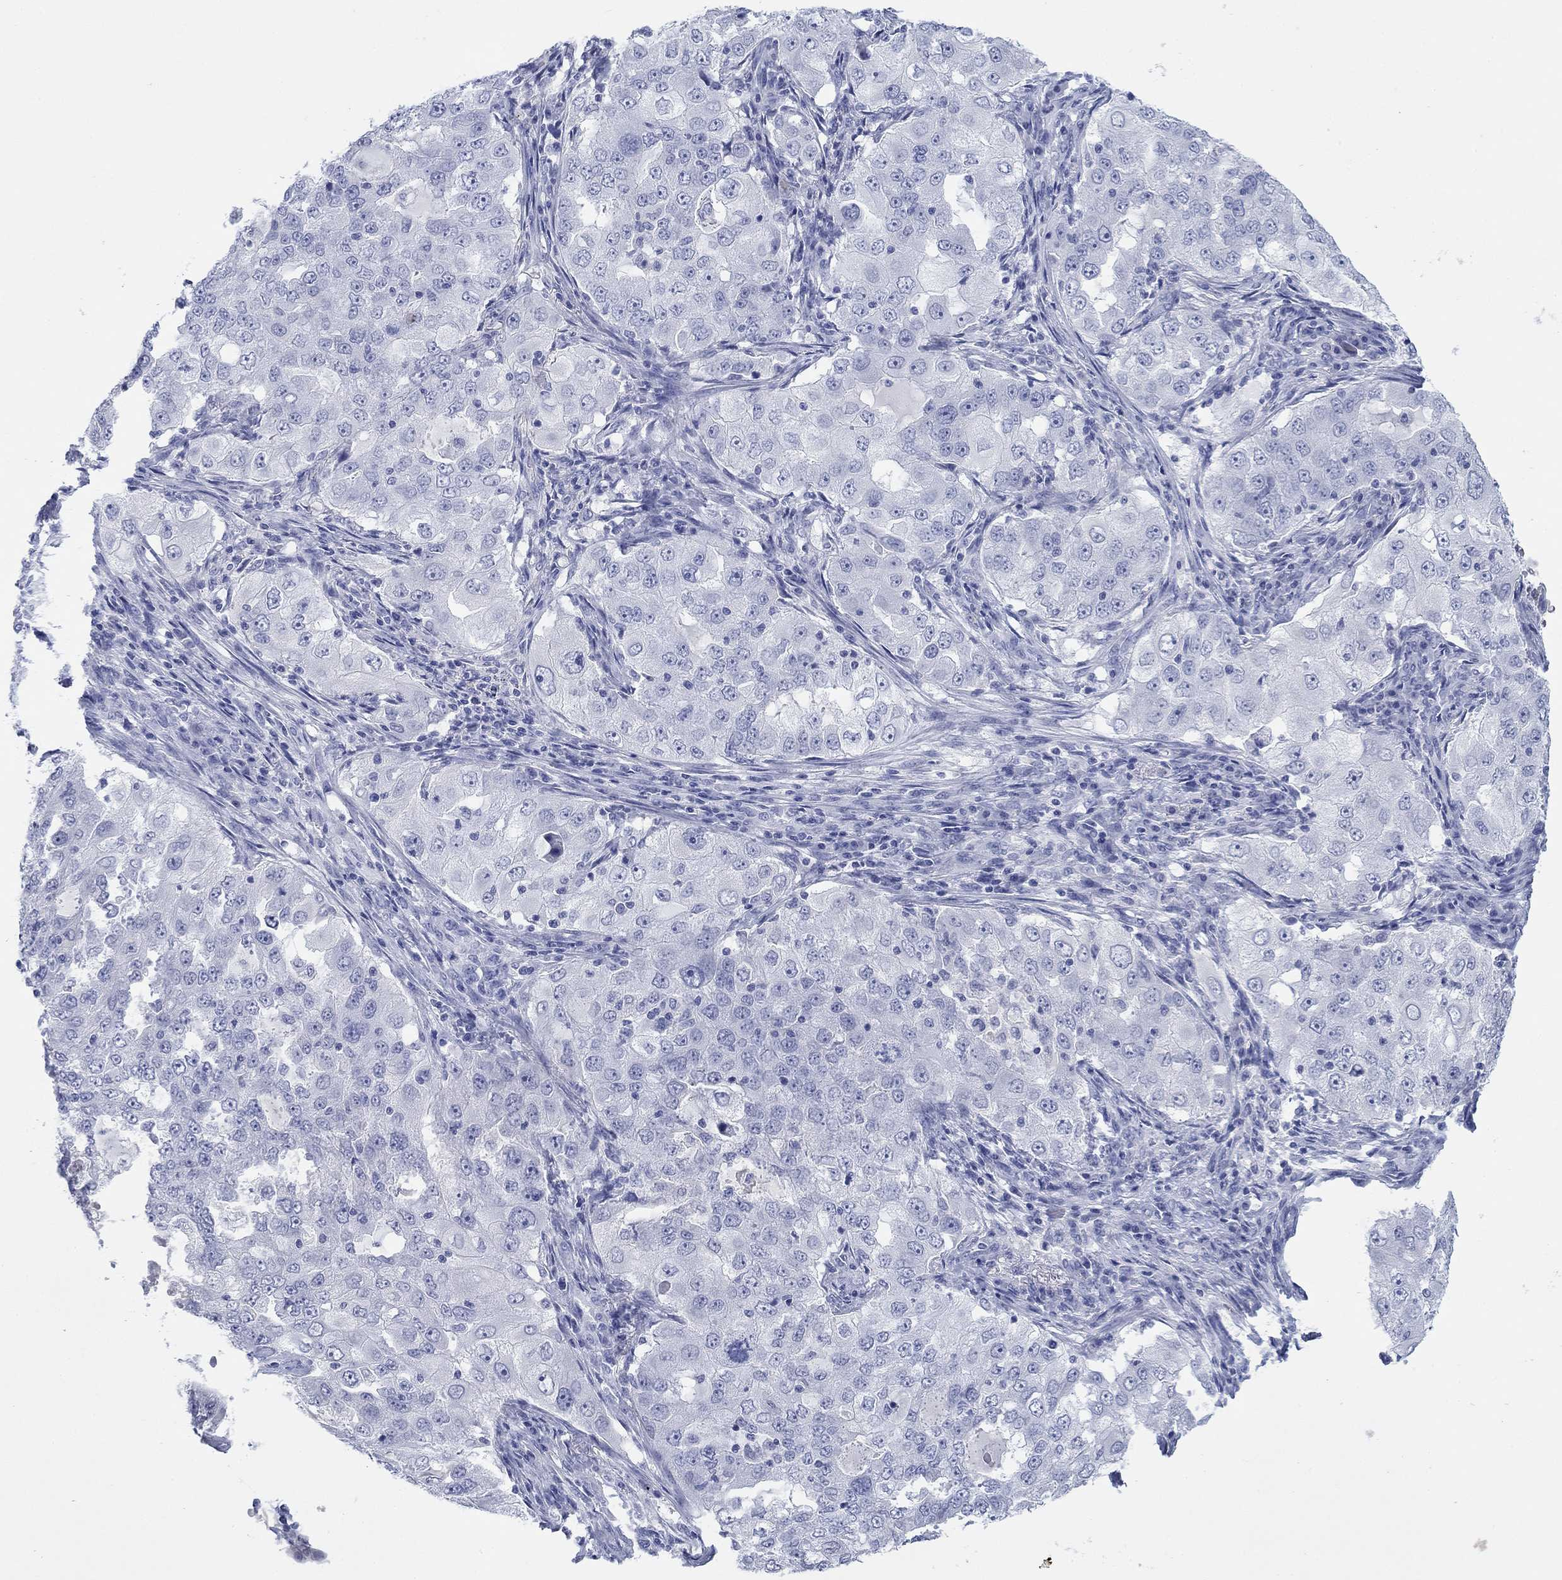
{"staining": {"intensity": "negative", "quantity": "none", "location": "none"}, "tissue": "lung cancer", "cell_type": "Tumor cells", "image_type": "cancer", "snomed": [{"axis": "morphology", "description": "Adenocarcinoma, NOS"}, {"axis": "topography", "description": "Lung"}], "caption": "A photomicrograph of lung adenocarcinoma stained for a protein shows no brown staining in tumor cells. Brightfield microscopy of IHC stained with DAB (brown) and hematoxylin (blue), captured at high magnification.", "gene": "PDYN", "patient": {"sex": "female", "age": 61}}